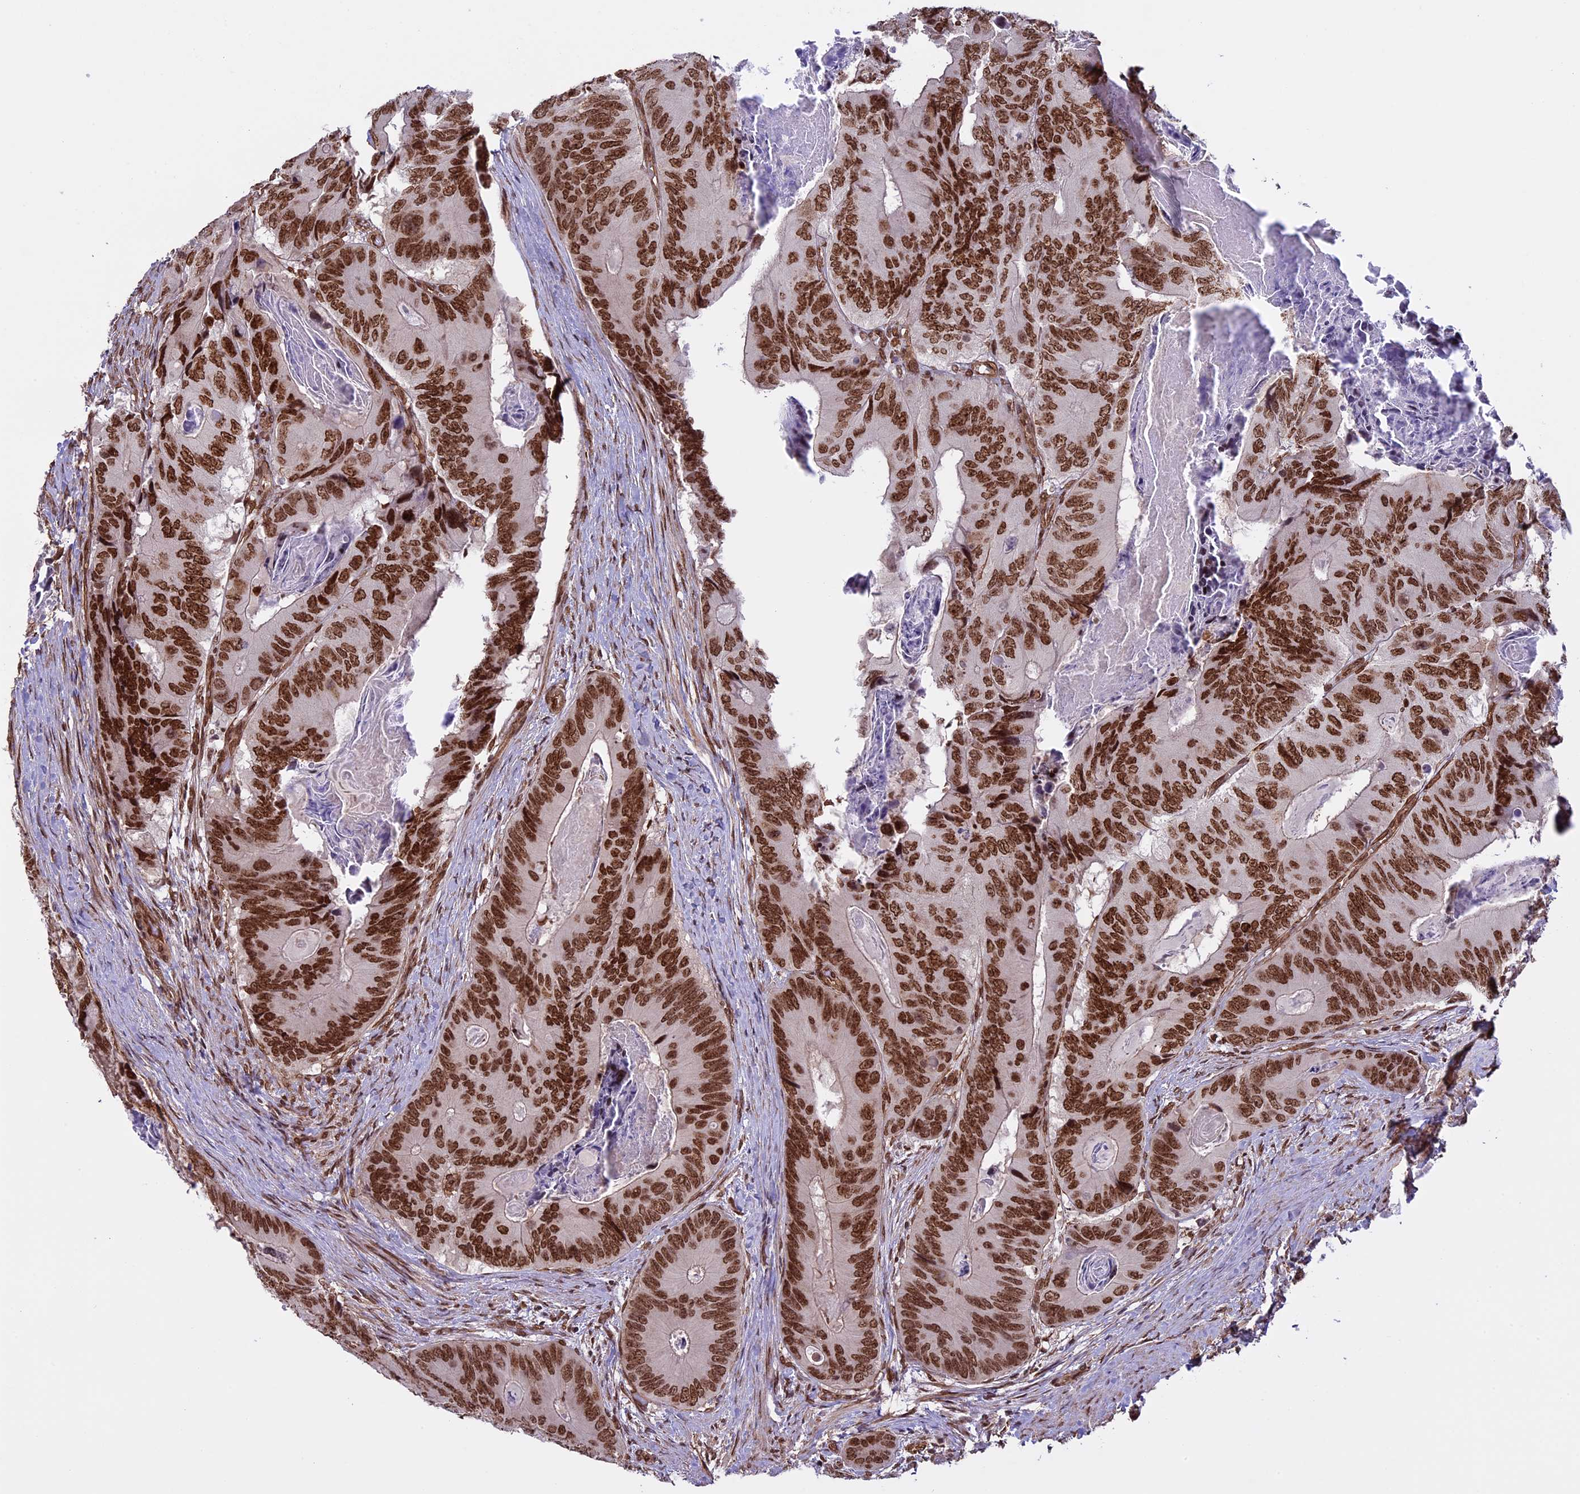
{"staining": {"intensity": "strong", "quantity": ">75%", "location": "nuclear"}, "tissue": "colorectal cancer", "cell_type": "Tumor cells", "image_type": "cancer", "snomed": [{"axis": "morphology", "description": "Adenocarcinoma, NOS"}, {"axis": "topography", "description": "Colon"}], "caption": "Protein staining shows strong nuclear expression in approximately >75% of tumor cells in adenocarcinoma (colorectal). (DAB = brown stain, brightfield microscopy at high magnification).", "gene": "MPHOSPH8", "patient": {"sex": "male", "age": 84}}